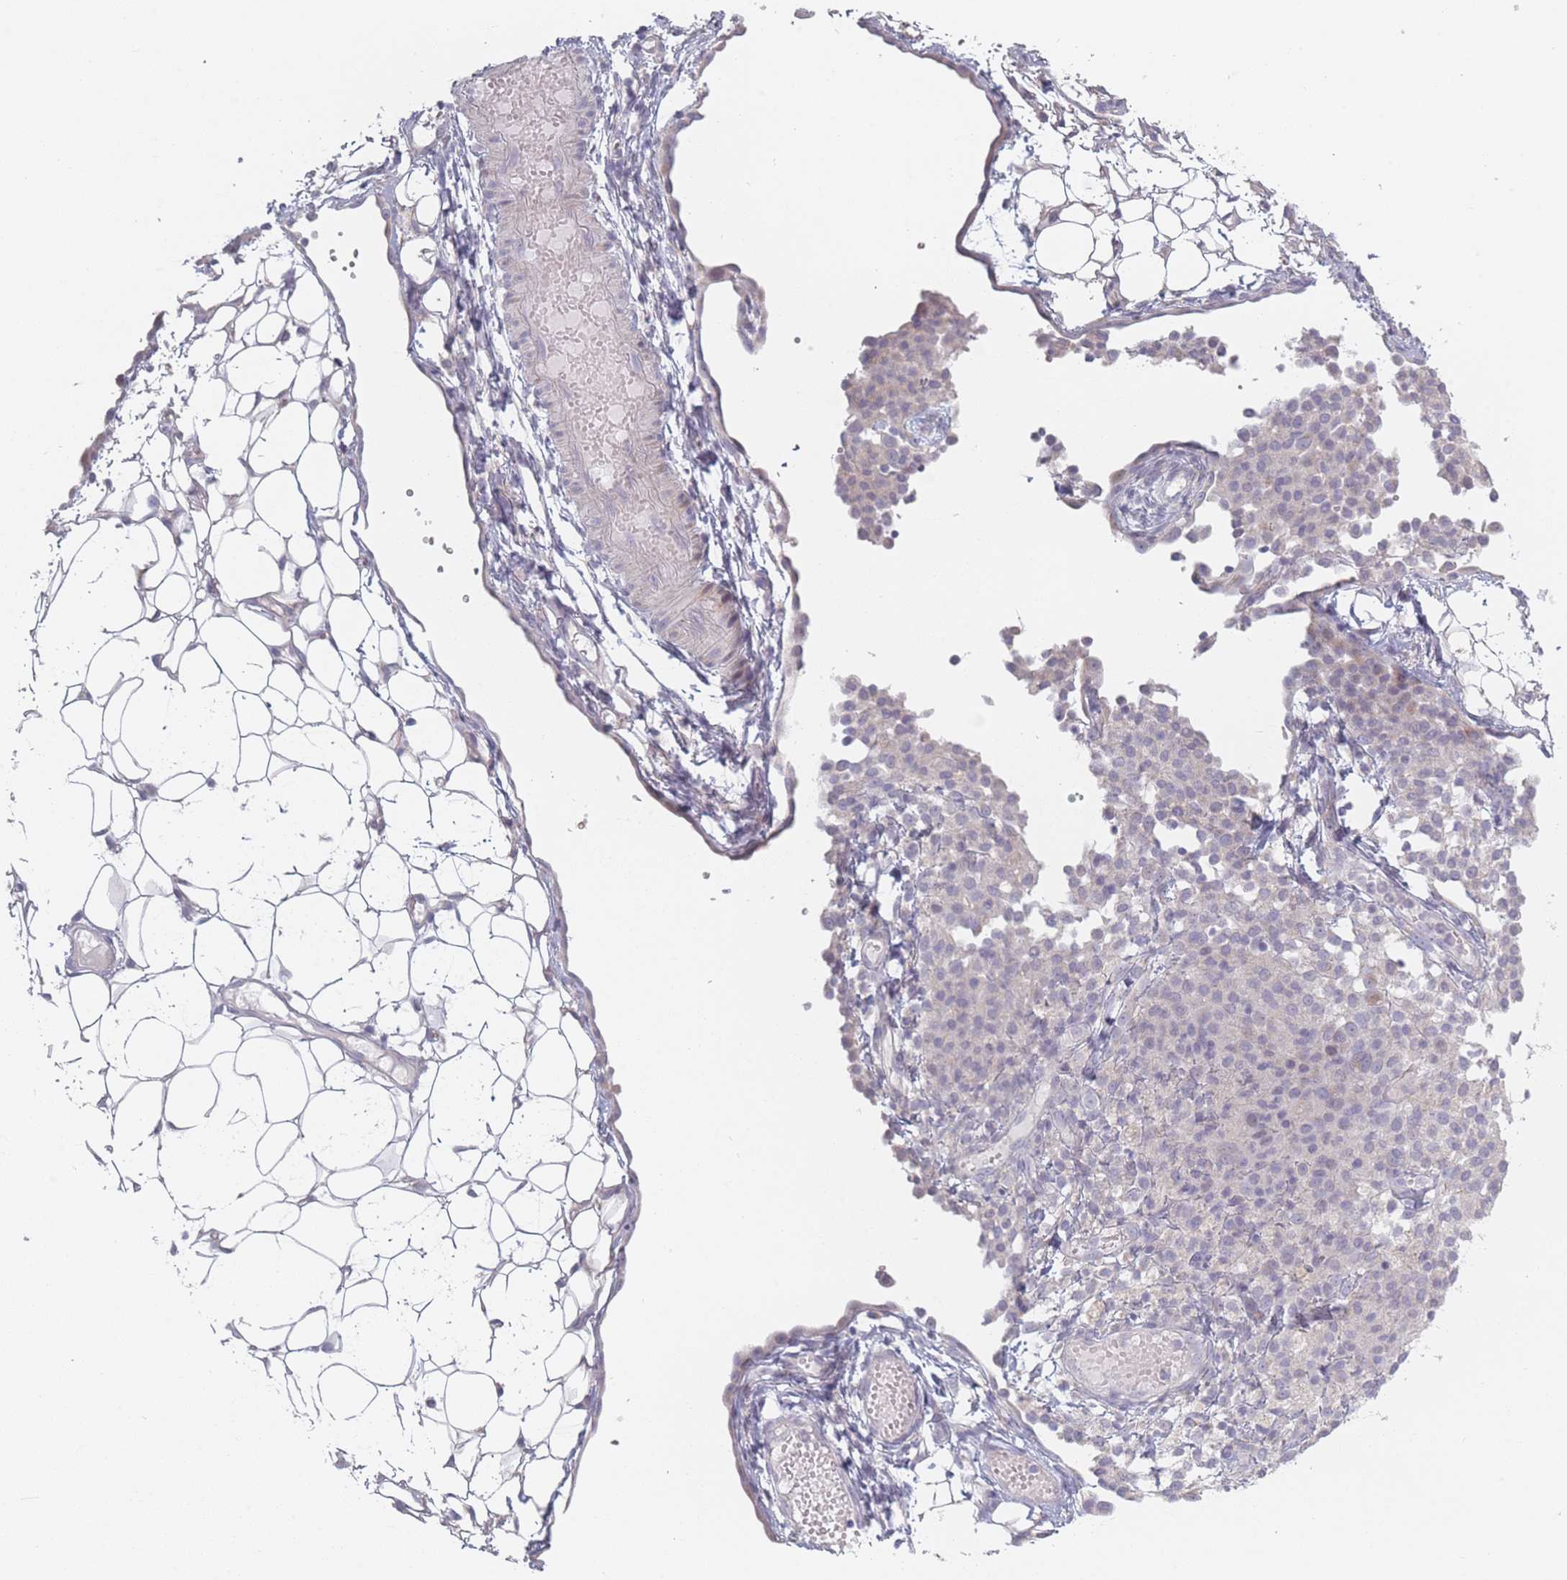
{"staining": {"intensity": "negative", "quantity": "none", "location": "none"}, "tissue": "ovarian cancer", "cell_type": "Tumor cells", "image_type": "cancer", "snomed": [{"axis": "morphology", "description": "Carcinoma, endometroid"}, {"axis": "topography", "description": "Ovary"}], "caption": "Histopathology image shows no protein positivity in tumor cells of ovarian cancer tissue.", "gene": "RASL10B", "patient": {"sex": "female", "age": 42}}